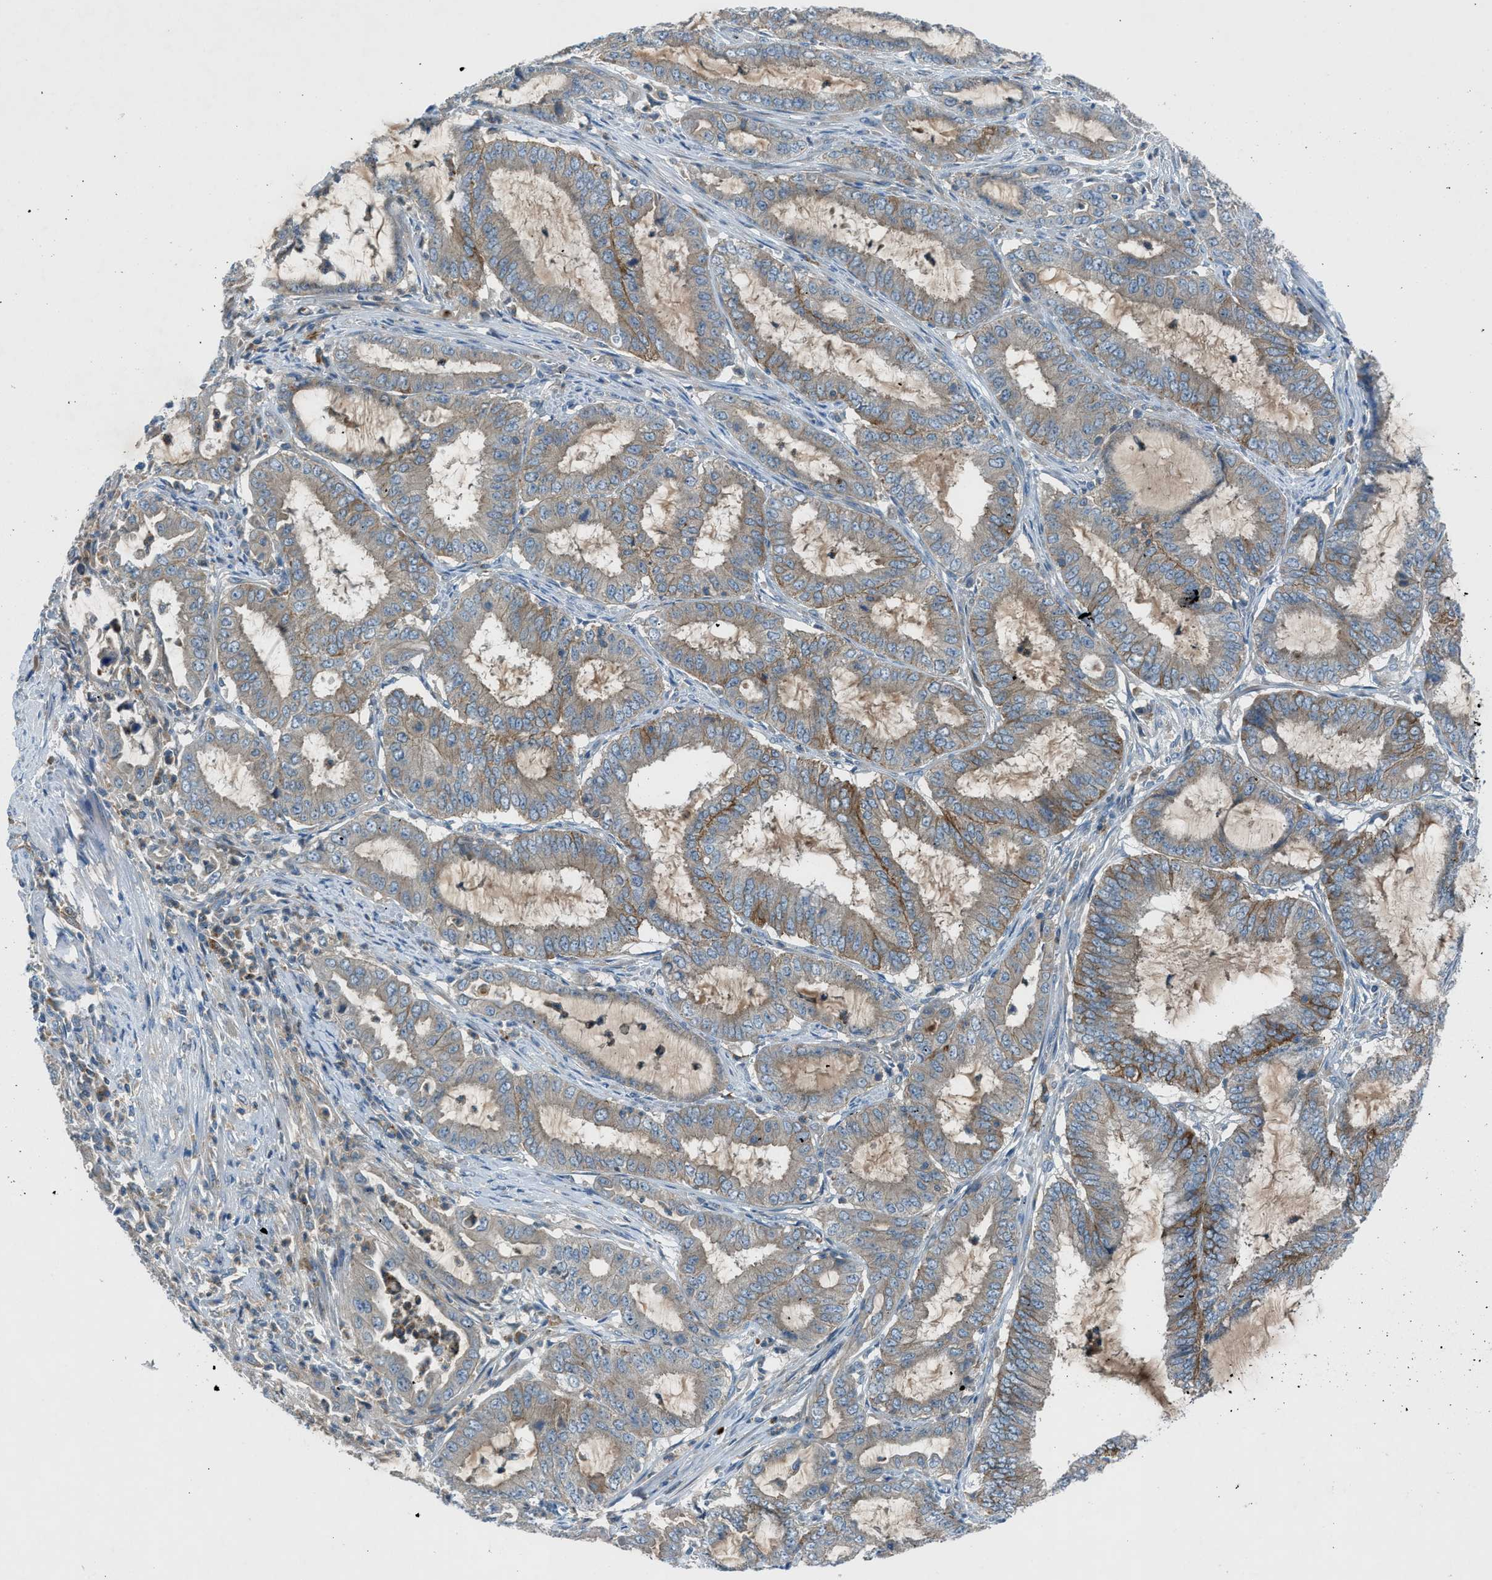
{"staining": {"intensity": "weak", "quantity": "25%-75%", "location": "cytoplasmic/membranous"}, "tissue": "endometrial cancer", "cell_type": "Tumor cells", "image_type": "cancer", "snomed": [{"axis": "morphology", "description": "Adenocarcinoma, NOS"}, {"axis": "topography", "description": "Endometrium"}], "caption": "Brown immunohistochemical staining in endometrial cancer (adenocarcinoma) shows weak cytoplasmic/membranous expression in approximately 25%-75% of tumor cells. (DAB (3,3'-diaminobenzidine) IHC, brown staining for protein, blue staining for nuclei).", "gene": "BMP1", "patient": {"sex": "female", "age": 70}}